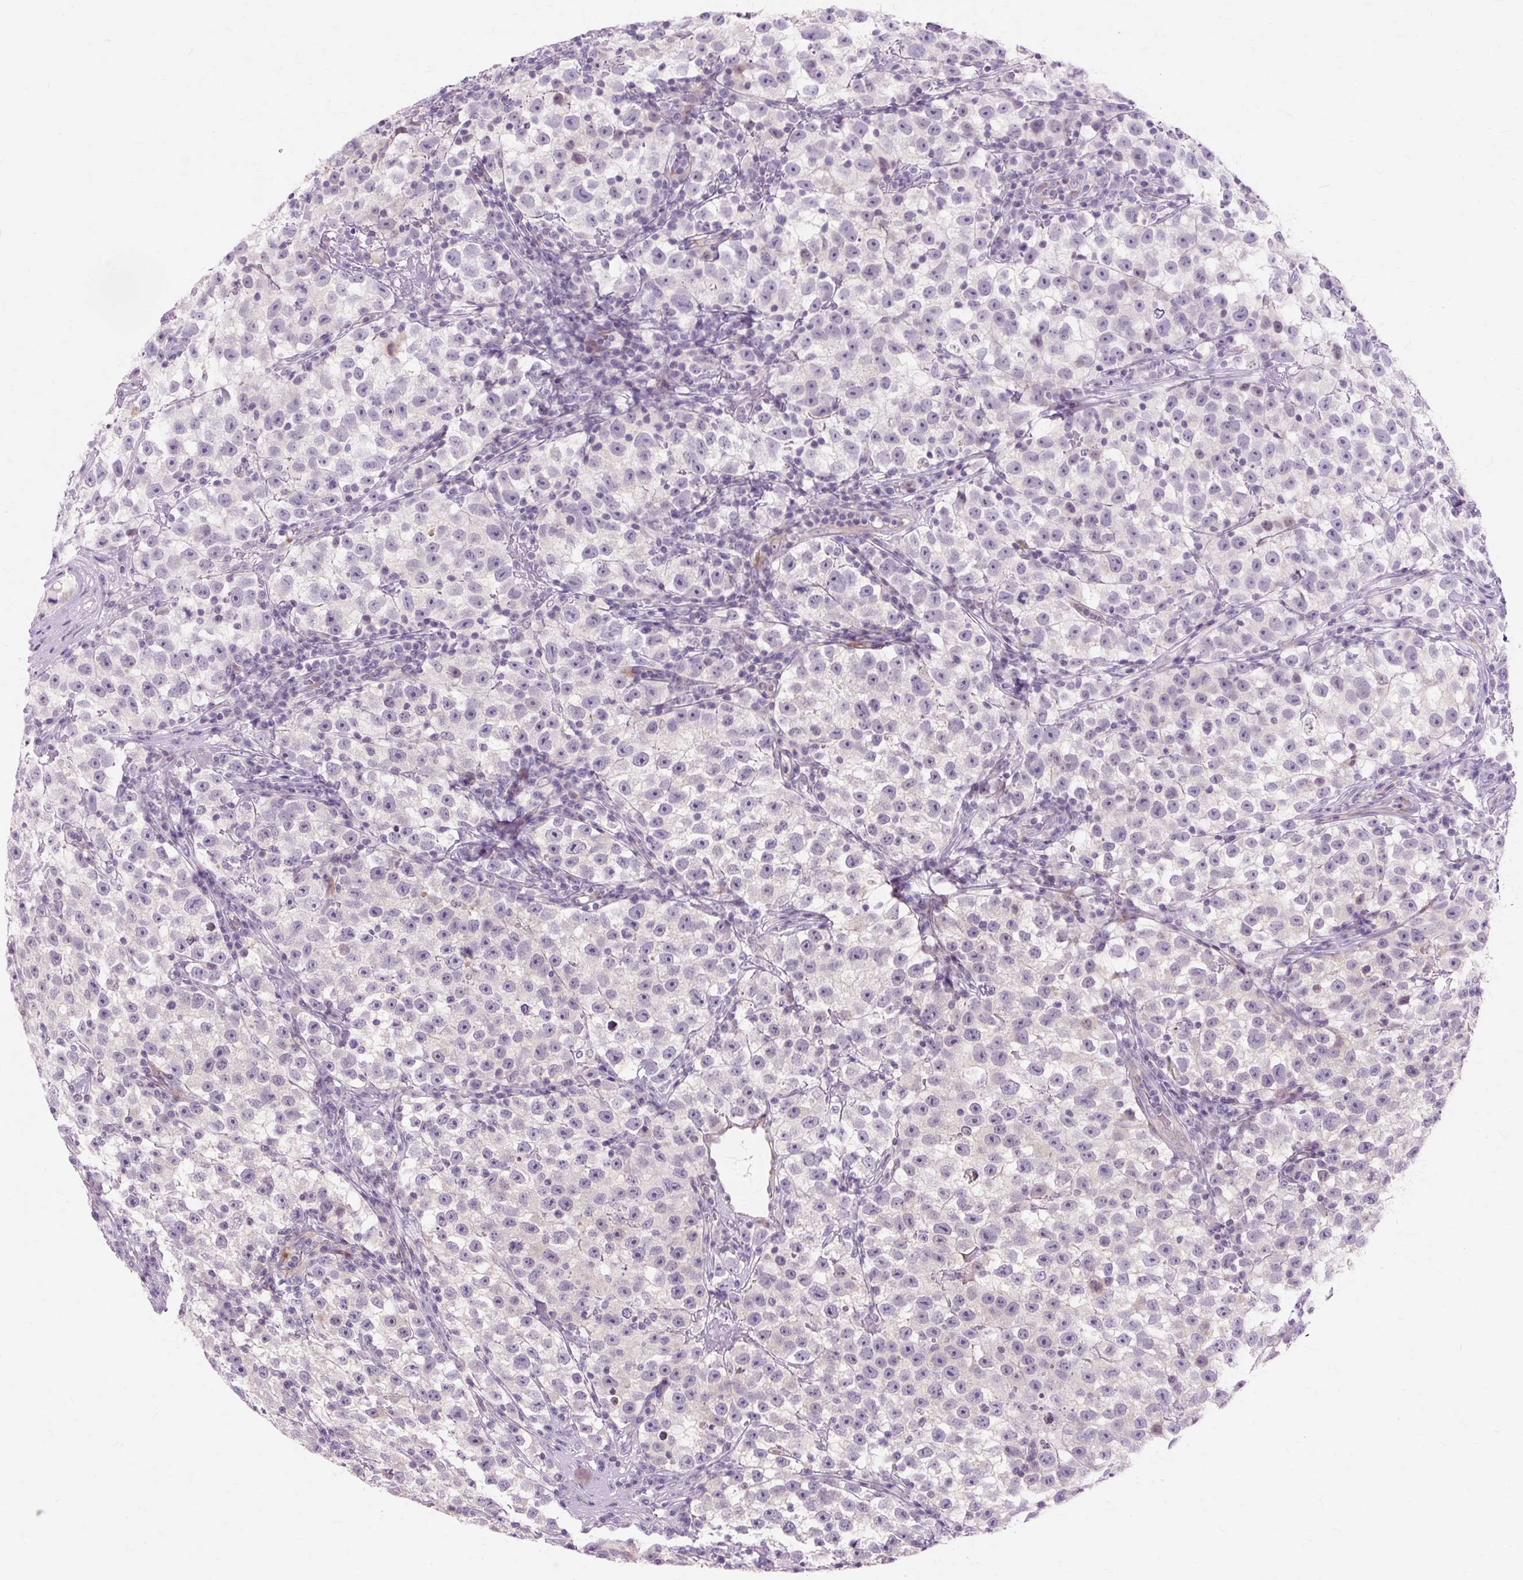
{"staining": {"intensity": "weak", "quantity": "<25%", "location": "cytoplasmic/membranous,nuclear"}, "tissue": "testis cancer", "cell_type": "Tumor cells", "image_type": "cancer", "snomed": [{"axis": "morphology", "description": "Seminoma, NOS"}, {"axis": "topography", "description": "Testis"}], "caption": "IHC image of neoplastic tissue: human testis seminoma stained with DAB (3,3'-diaminobenzidine) reveals no significant protein positivity in tumor cells.", "gene": "ZNF35", "patient": {"sex": "male", "age": 22}}